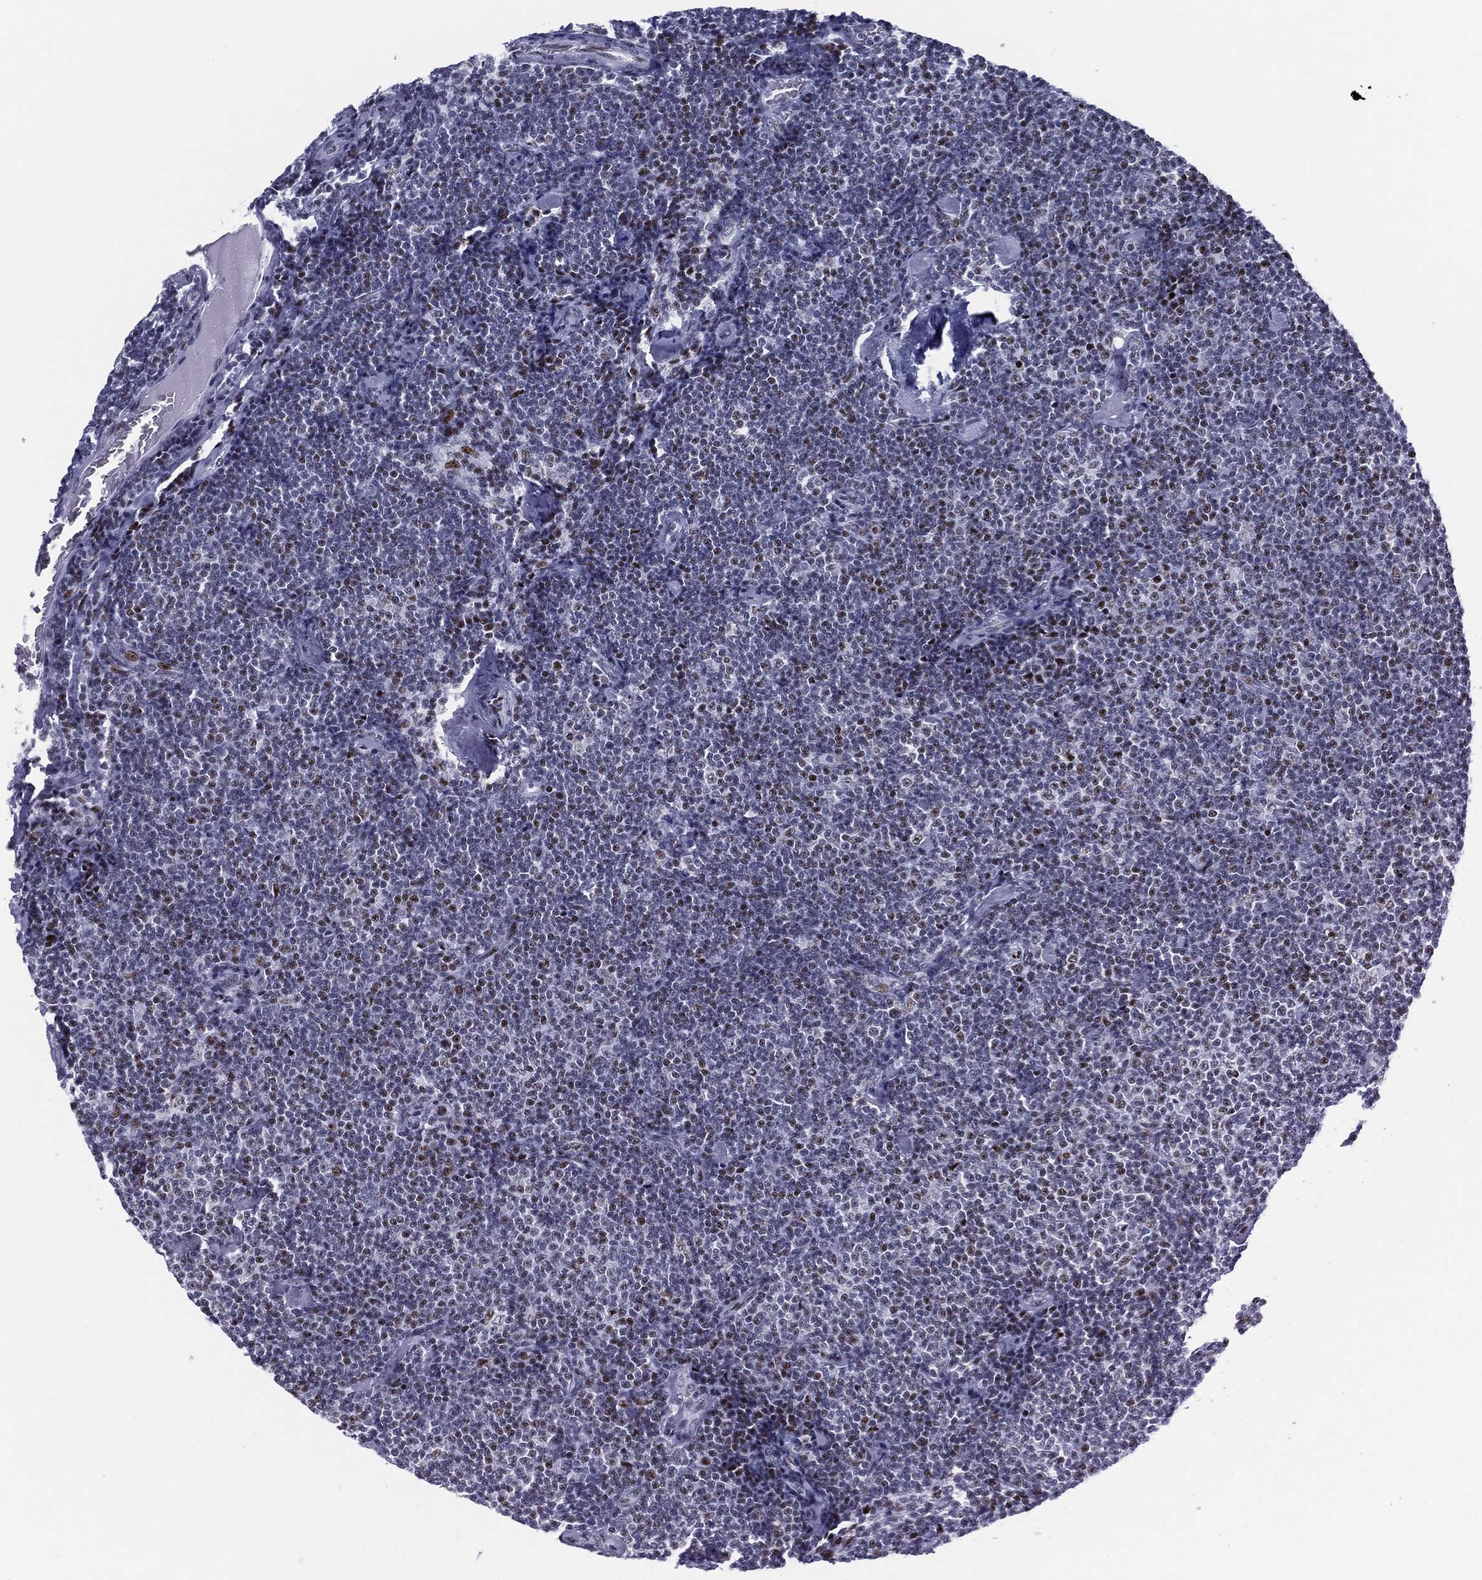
{"staining": {"intensity": "moderate", "quantity": "<25%", "location": "nuclear"}, "tissue": "lymphoma", "cell_type": "Tumor cells", "image_type": "cancer", "snomed": [{"axis": "morphology", "description": "Malignant lymphoma, non-Hodgkin's type, Low grade"}, {"axis": "topography", "description": "Lymph node"}], "caption": "Immunohistochemical staining of lymphoma demonstrates low levels of moderate nuclear staining in about <25% of tumor cells.", "gene": "CYB561D2", "patient": {"sex": "male", "age": 81}}